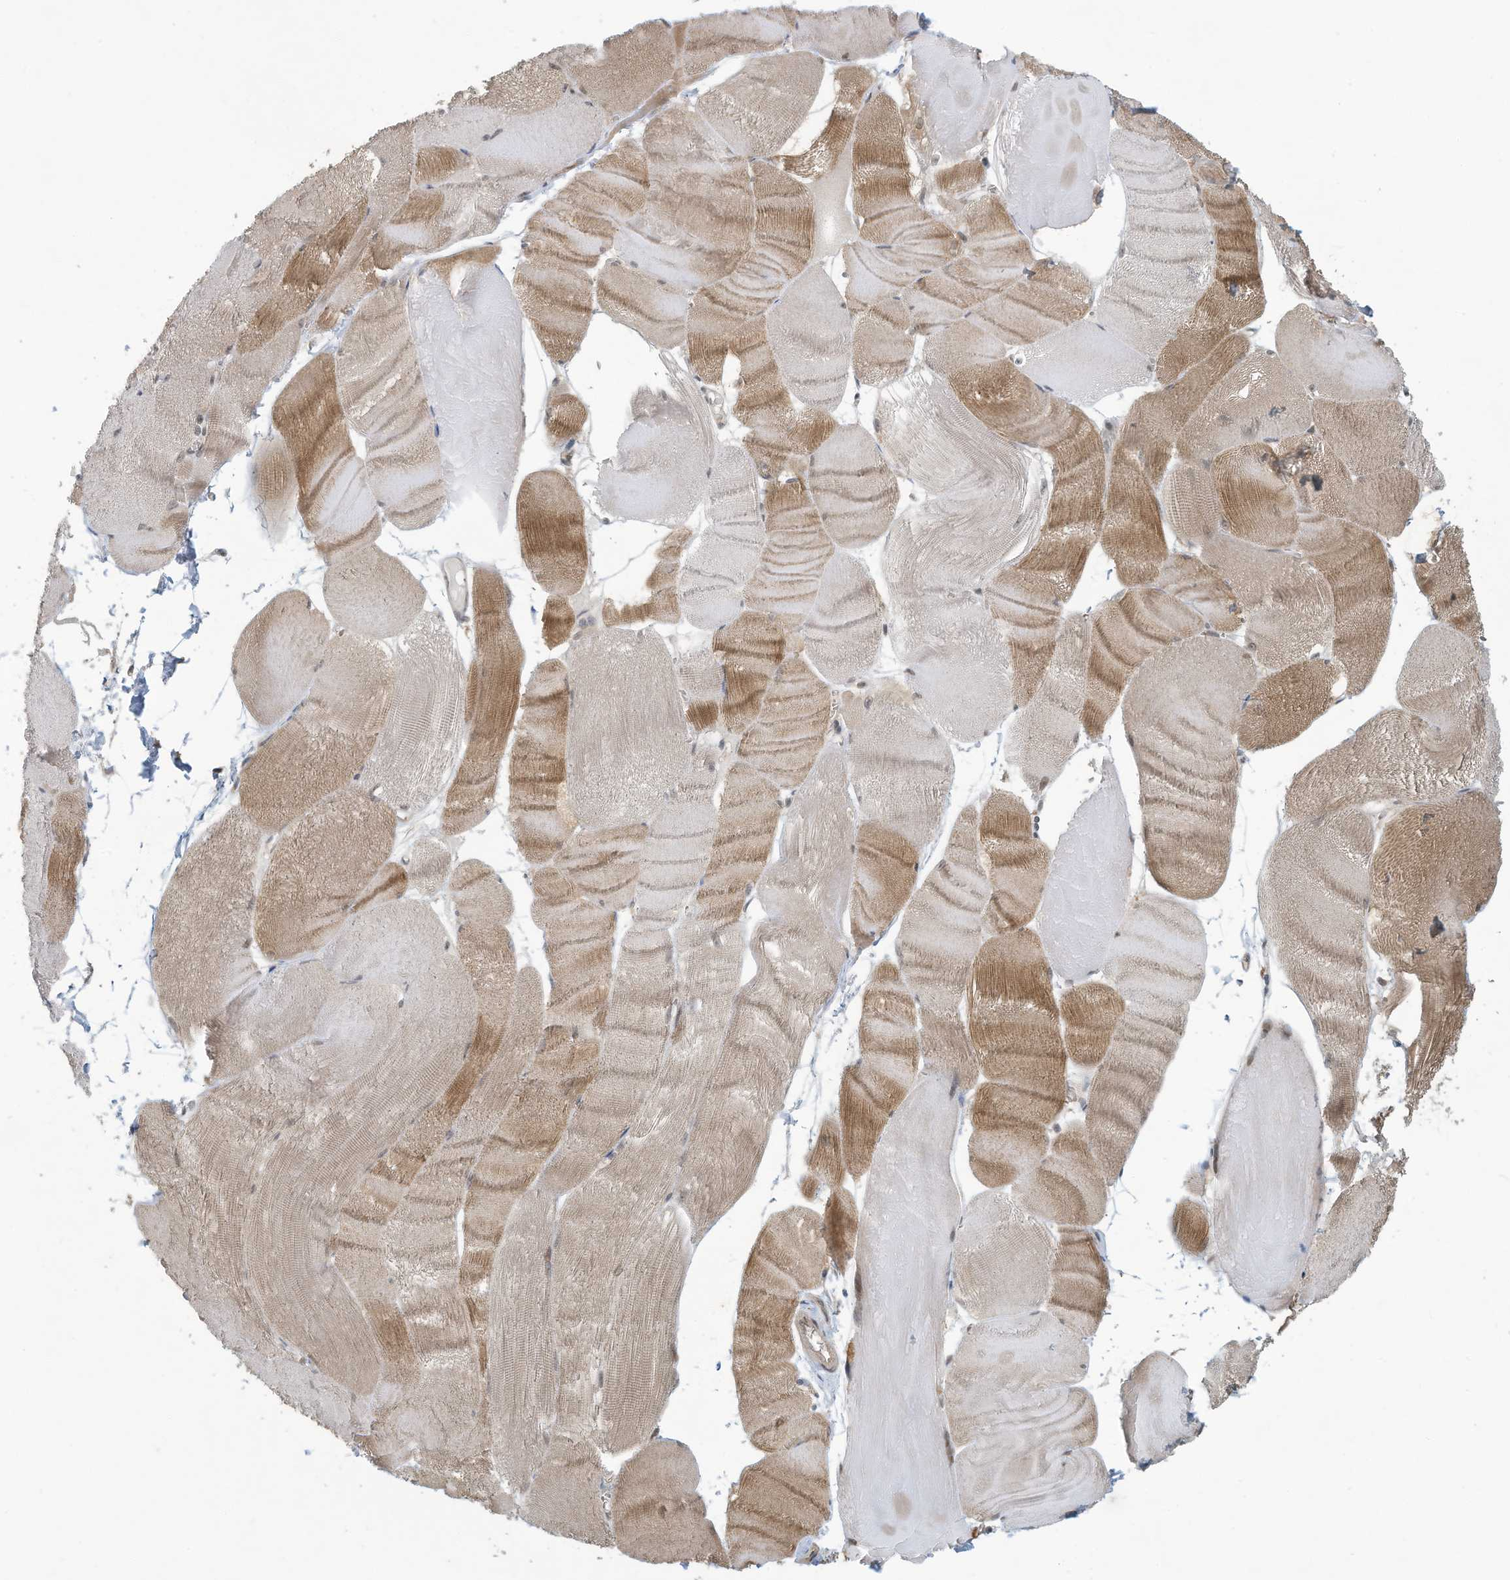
{"staining": {"intensity": "moderate", "quantity": "25%-75%", "location": "cytoplasmic/membranous"}, "tissue": "skeletal muscle", "cell_type": "Myocytes", "image_type": "normal", "snomed": [{"axis": "morphology", "description": "Normal tissue, NOS"}, {"axis": "morphology", "description": "Basal cell carcinoma"}, {"axis": "topography", "description": "Skeletal muscle"}], "caption": "IHC histopathology image of unremarkable human skeletal muscle stained for a protein (brown), which displays medium levels of moderate cytoplasmic/membranous expression in approximately 25%-75% of myocytes.", "gene": "ERI2", "patient": {"sex": "female", "age": 64}}